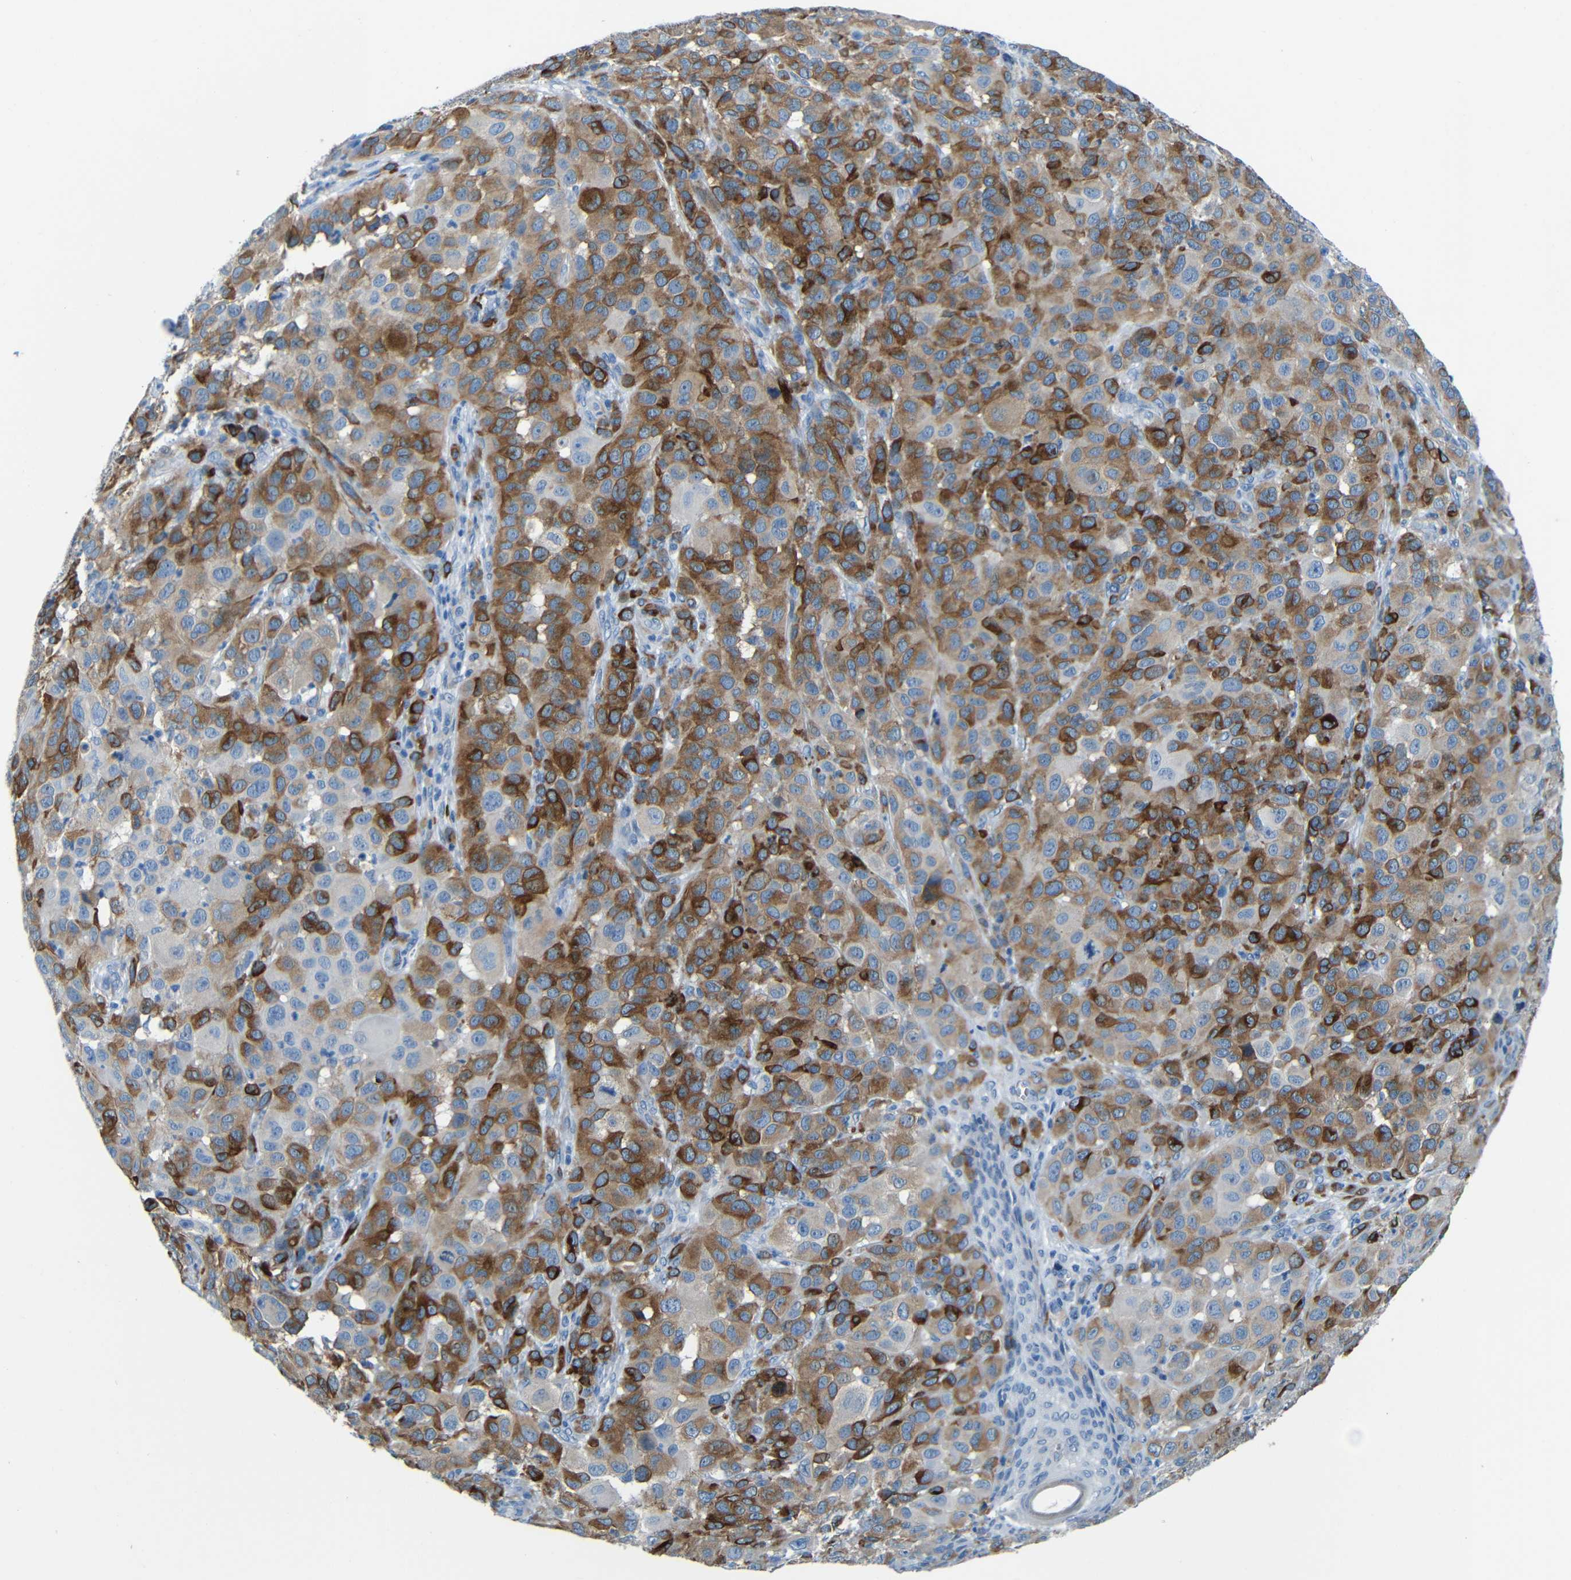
{"staining": {"intensity": "moderate", "quantity": "25%-75%", "location": "cytoplasmic/membranous"}, "tissue": "melanoma", "cell_type": "Tumor cells", "image_type": "cancer", "snomed": [{"axis": "morphology", "description": "Malignant melanoma, NOS"}, {"axis": "topography", "description": "Skin"}], "caption": "A high-resolution image shows immunohistochemistry staining of melanoma, which reveals moderate cytoplasmic/membranous staining in approximately 25%-75% of tumor cells. Using DAB (brown) and hematoxylin (blue) stains, captured at high magnification using brightfield microscopy.", "gene": "MAP2", "patient": {"sex": "male", "age": 96}}